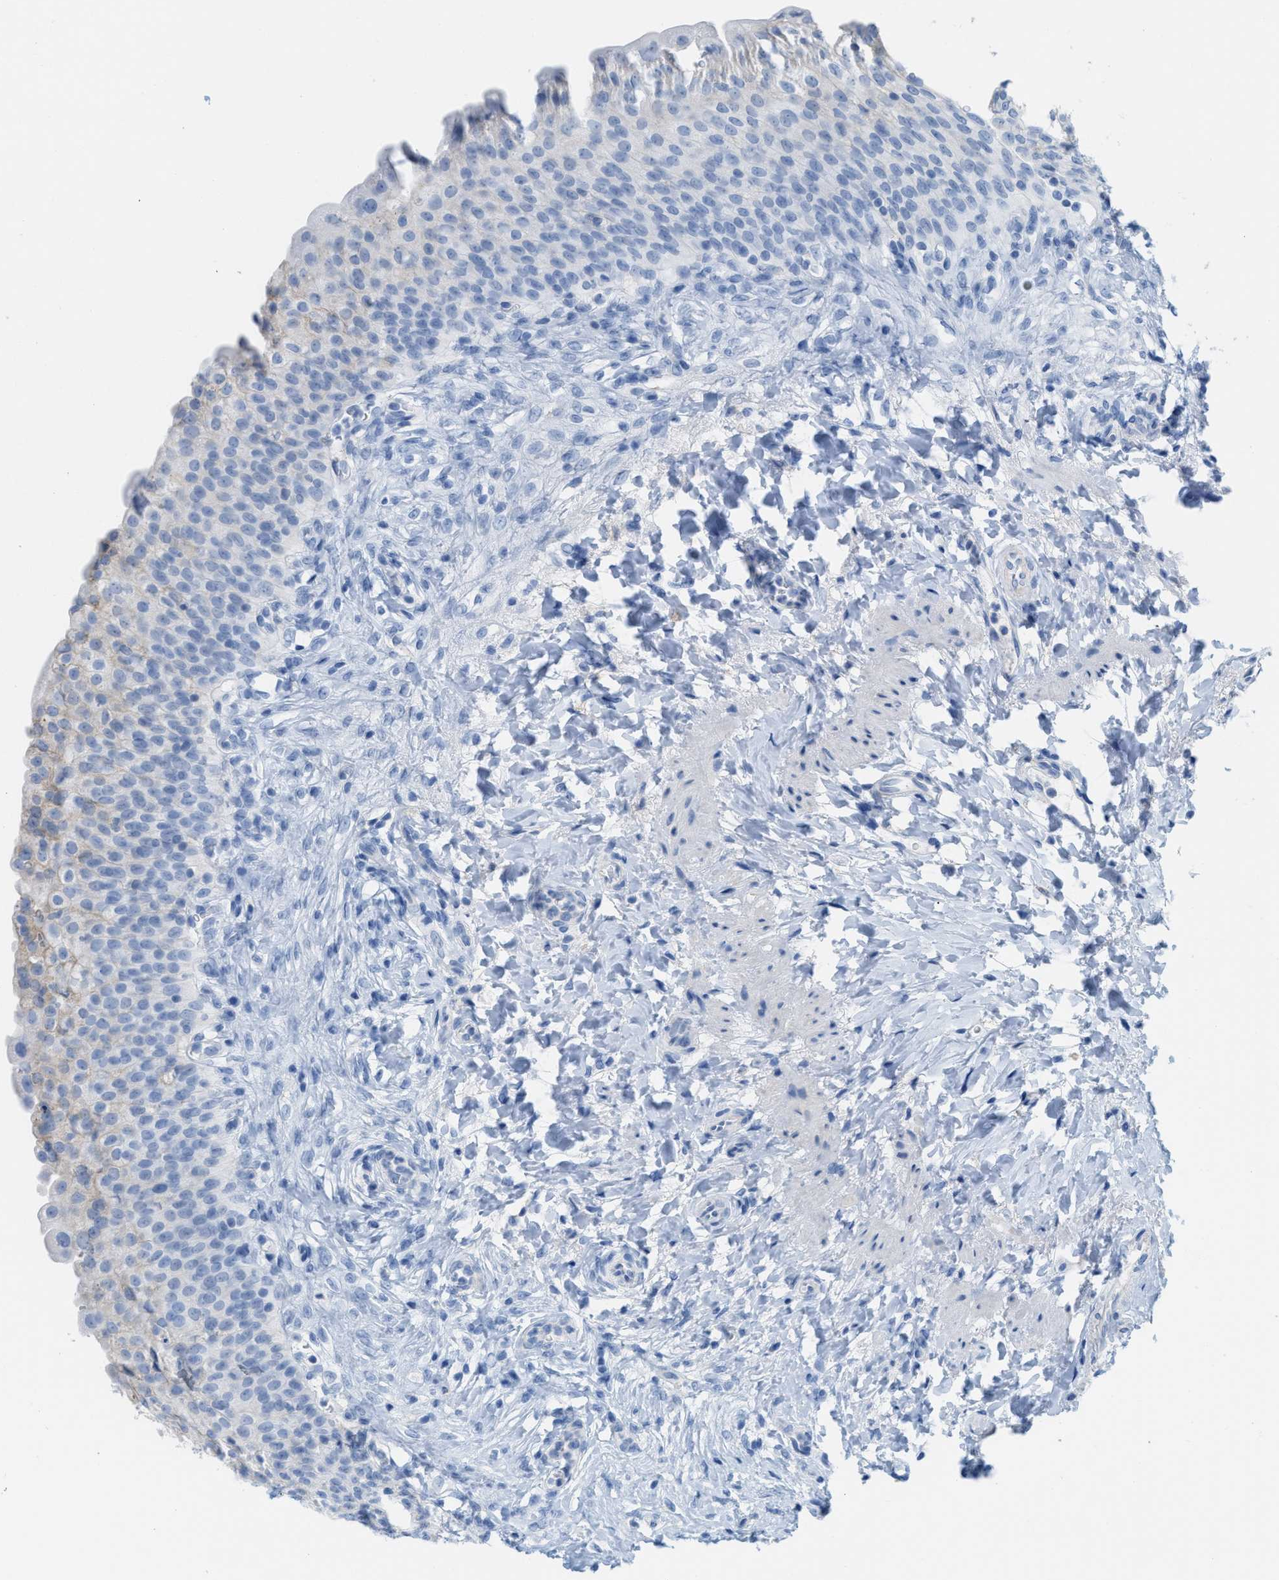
{"staining": {"intensity": "negative", "quantity": "none", "location": "none"}, "tissue": "urinary bladder", "cell_type": "Urothelial cells", "image_type": "normal", "snomed": [{"axis": "morphology", "description": "Urothelial carcinoma, High grade"}, {"axis": "topography", "description": "Urinary bladder"}], "caption": "Histopathology image shows no significant protein staining in urothelial cells of benign urinary bladder.", "gene": "SLC3A2", "patient": {"sex": "male", "age": 46}}